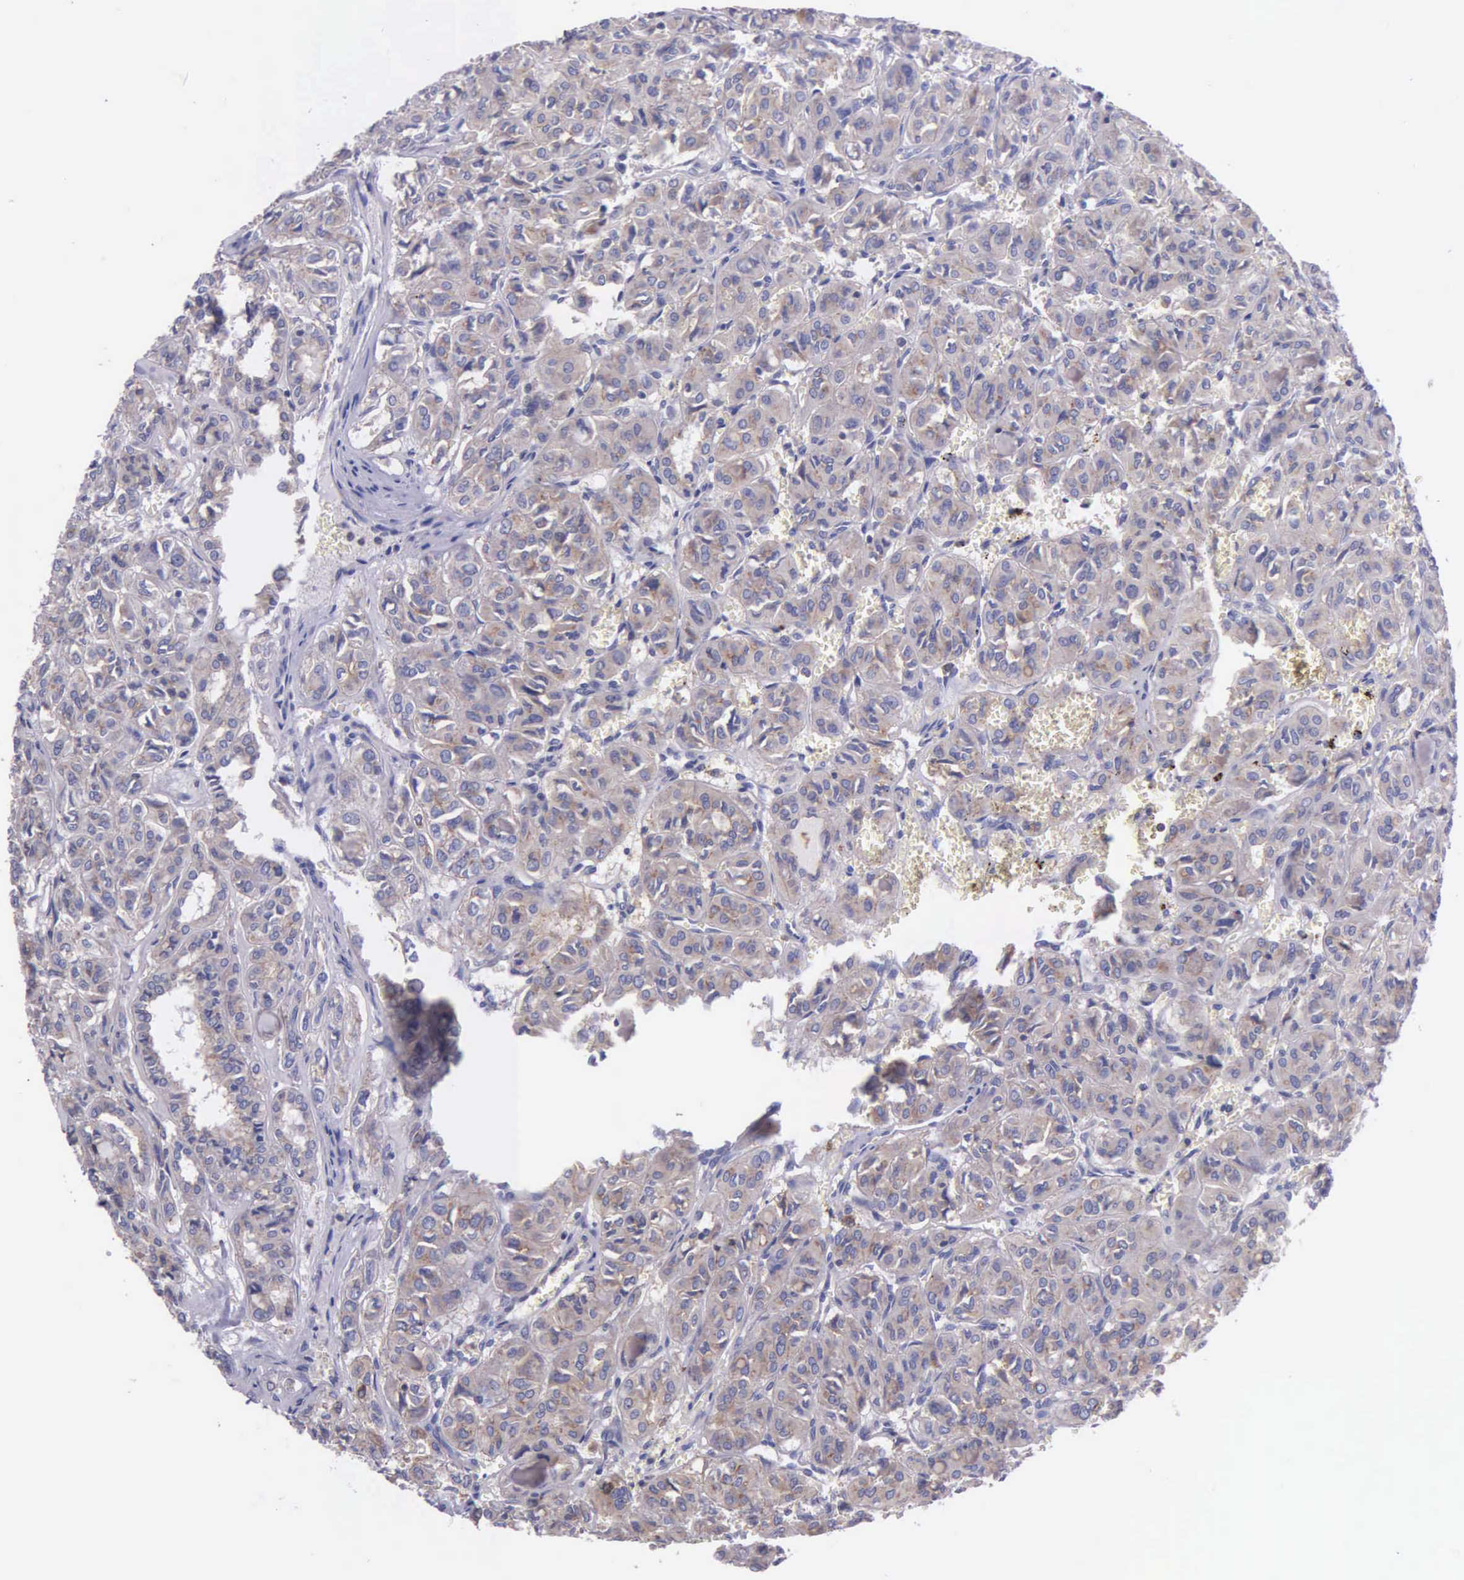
{"staining": {"intensity": "weak", "quantity": "25%-75%", "location": "cytoplasmic/membranous"}, "tissue": "thyroid cancer", "cell_type": "Tumor cells", "image_type": "cancer", "snomed": [{"axis": "morphology", "description": "Follicular adenoma carcinoma, NOS"}, {"axis": "topography", "description": "Thyroid gland"}], "caption": "The histopathology image displays staining of thyroid cancer (follicular adenoma carcinoma), revealing weak cytoplasmic/membranous protein staining (brown color) within tumor cells.", "gene": "MIA2", "patient": {"sex": "female", "age": 71}}